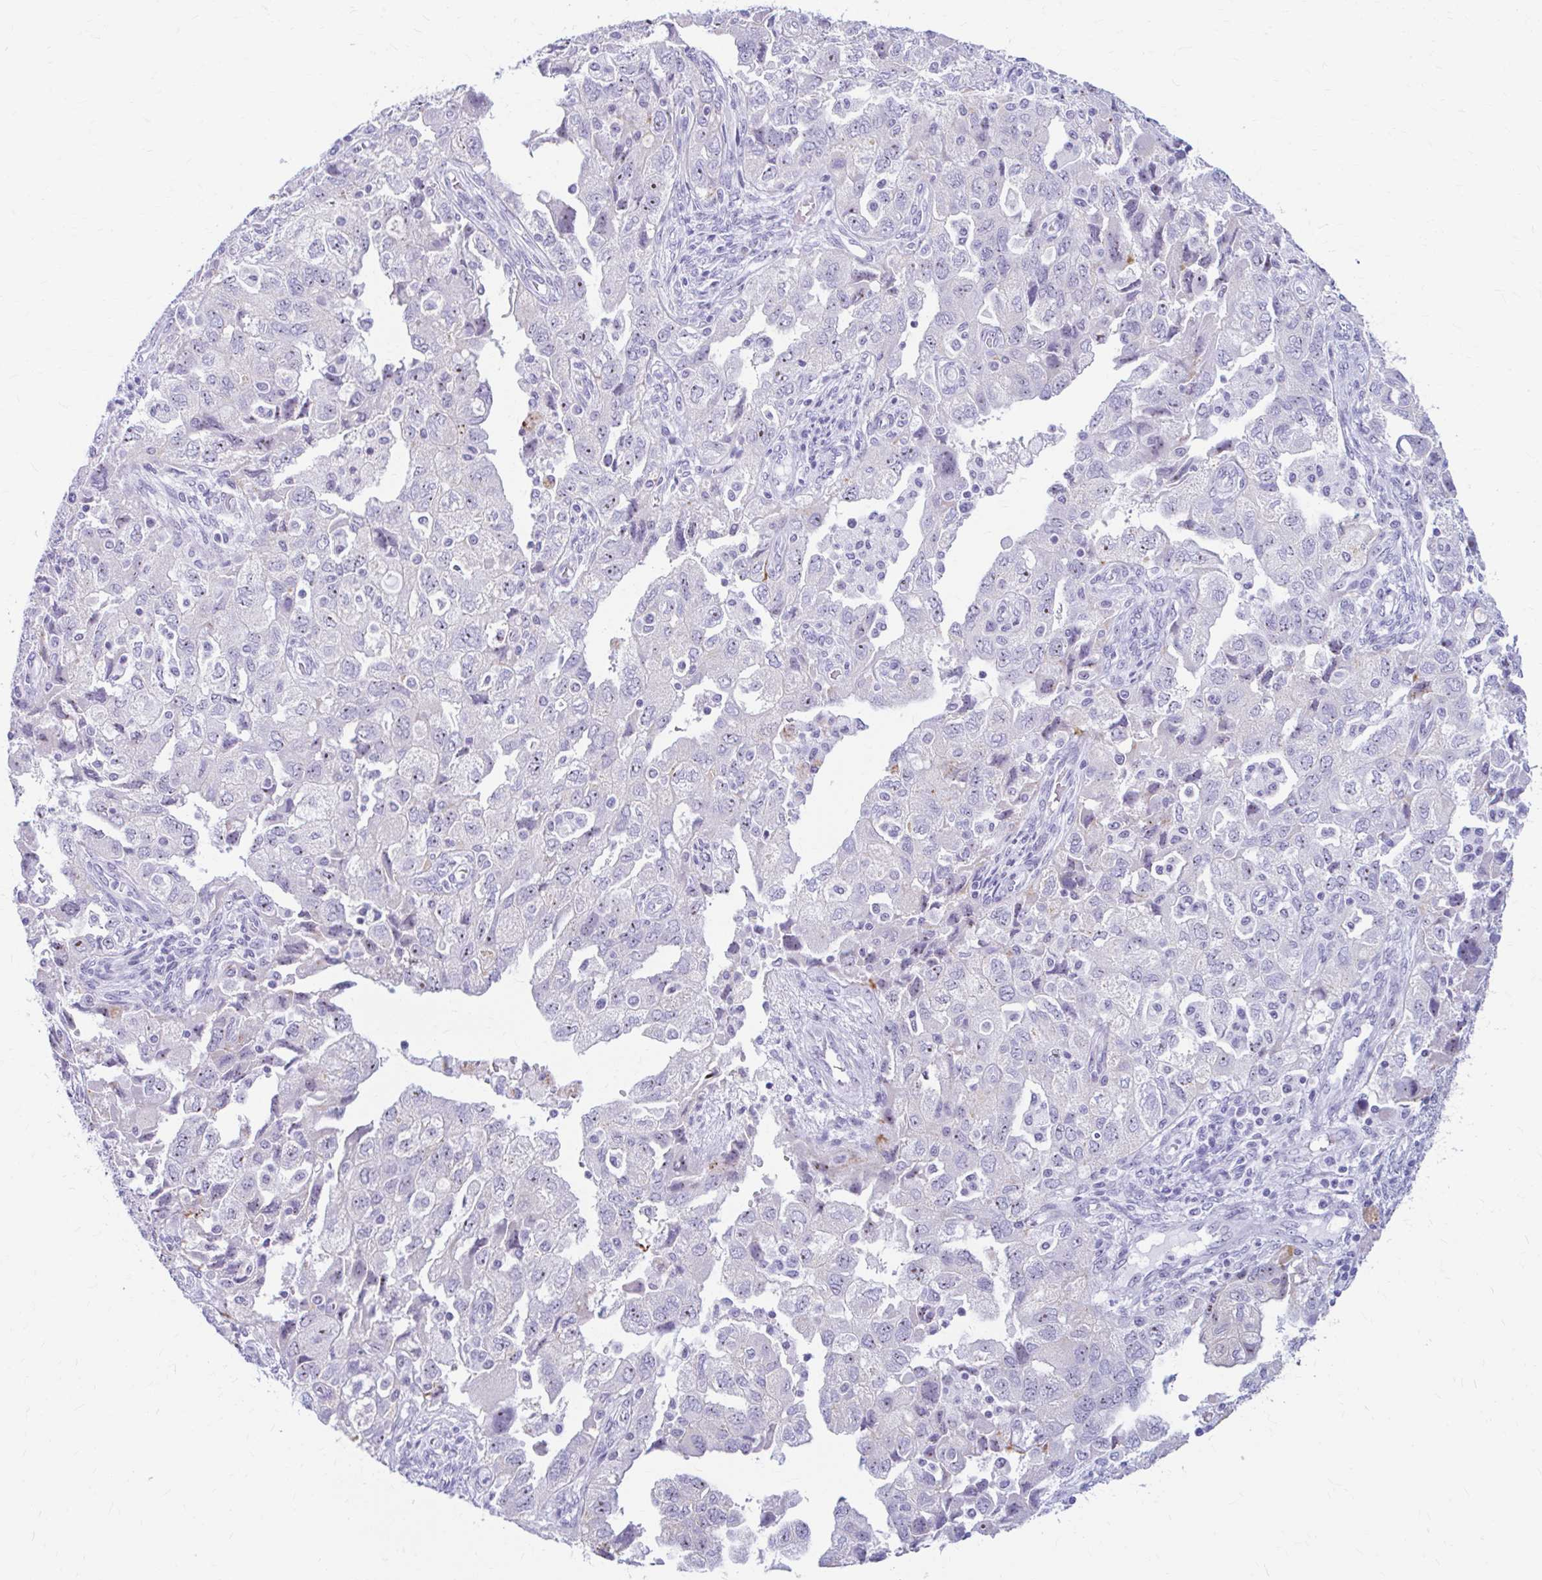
{"staining": {"intensity": "weak", "quantity": "25%-75%", "location": "nuclear"}, "tissue": "ovarian cancer", "cell_type": "Tumor cells", "image_type": "cancer", "snomed": [{"axis": "morphology", "description": "Carcinoma, NOS"}, {"axis": "morphology", "description": "Cystadenocarcinoma, serous, NOS"}, {"axis": "topography", "description": "Ovary"}], "caption": "The photomicrograph displays staining of ovarian carcinoma, revealing weak nuclear protein staining (brown color) within tumor cells.", "gene": "FTSJ3", "patient": {"sex": "female", "age": 69}}